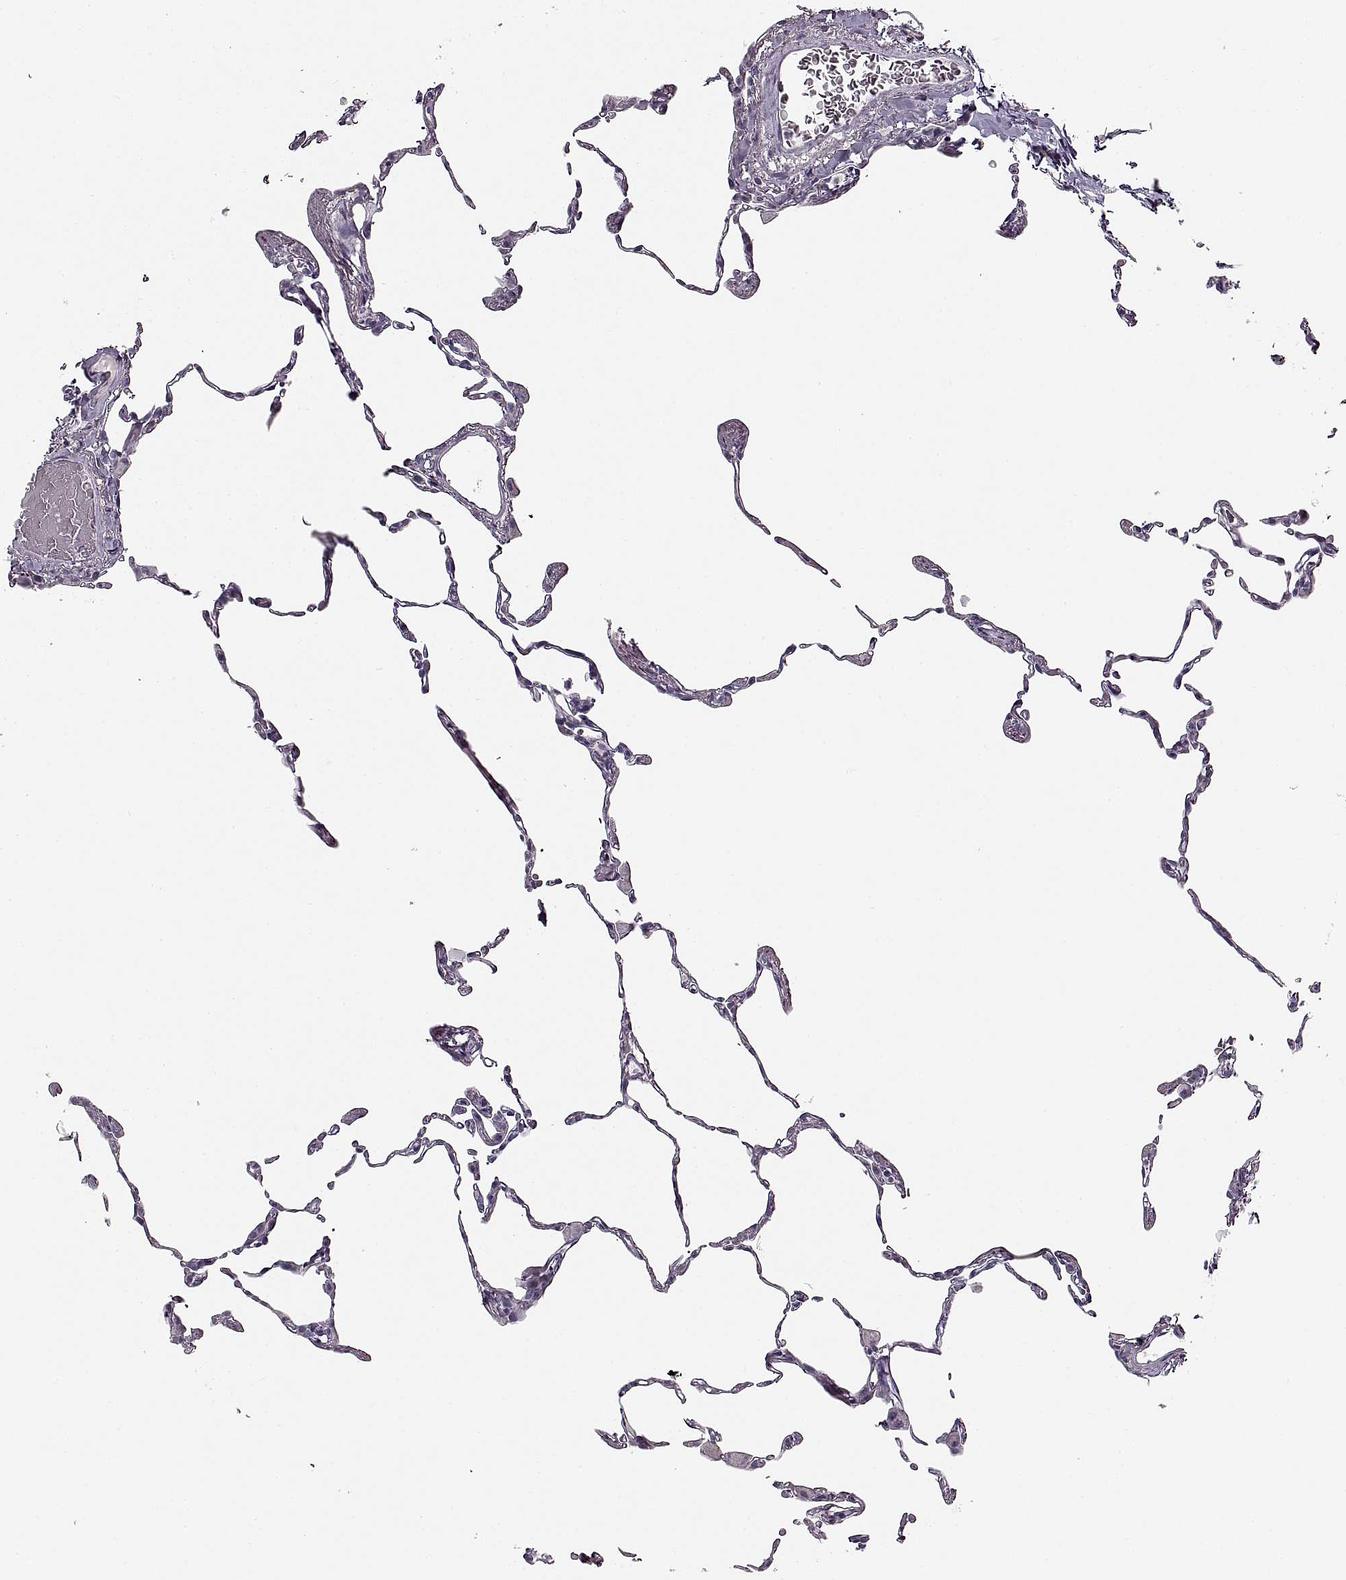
{"staining": {"intensity": "negative", "quantity": "none", "location": "none"}, "tissue": "lung", "cell_type": "Alveolar cells", "image_type": "normal", "snomed": [{"axis": "morphology", "description": "Normal tissue, NOS"}, {"axis": "topography", "description": "Lung"}], "caption": "The image exhibits no significant expression in alveolar cells of lung. The staining is performed using DAB (3,3'-diaminobenzidine) brown chromogen with nuclei counter-stained in using hematoxylin.", "gene": "CNTN1", "patient": {"sex": "female", "age": 57}}